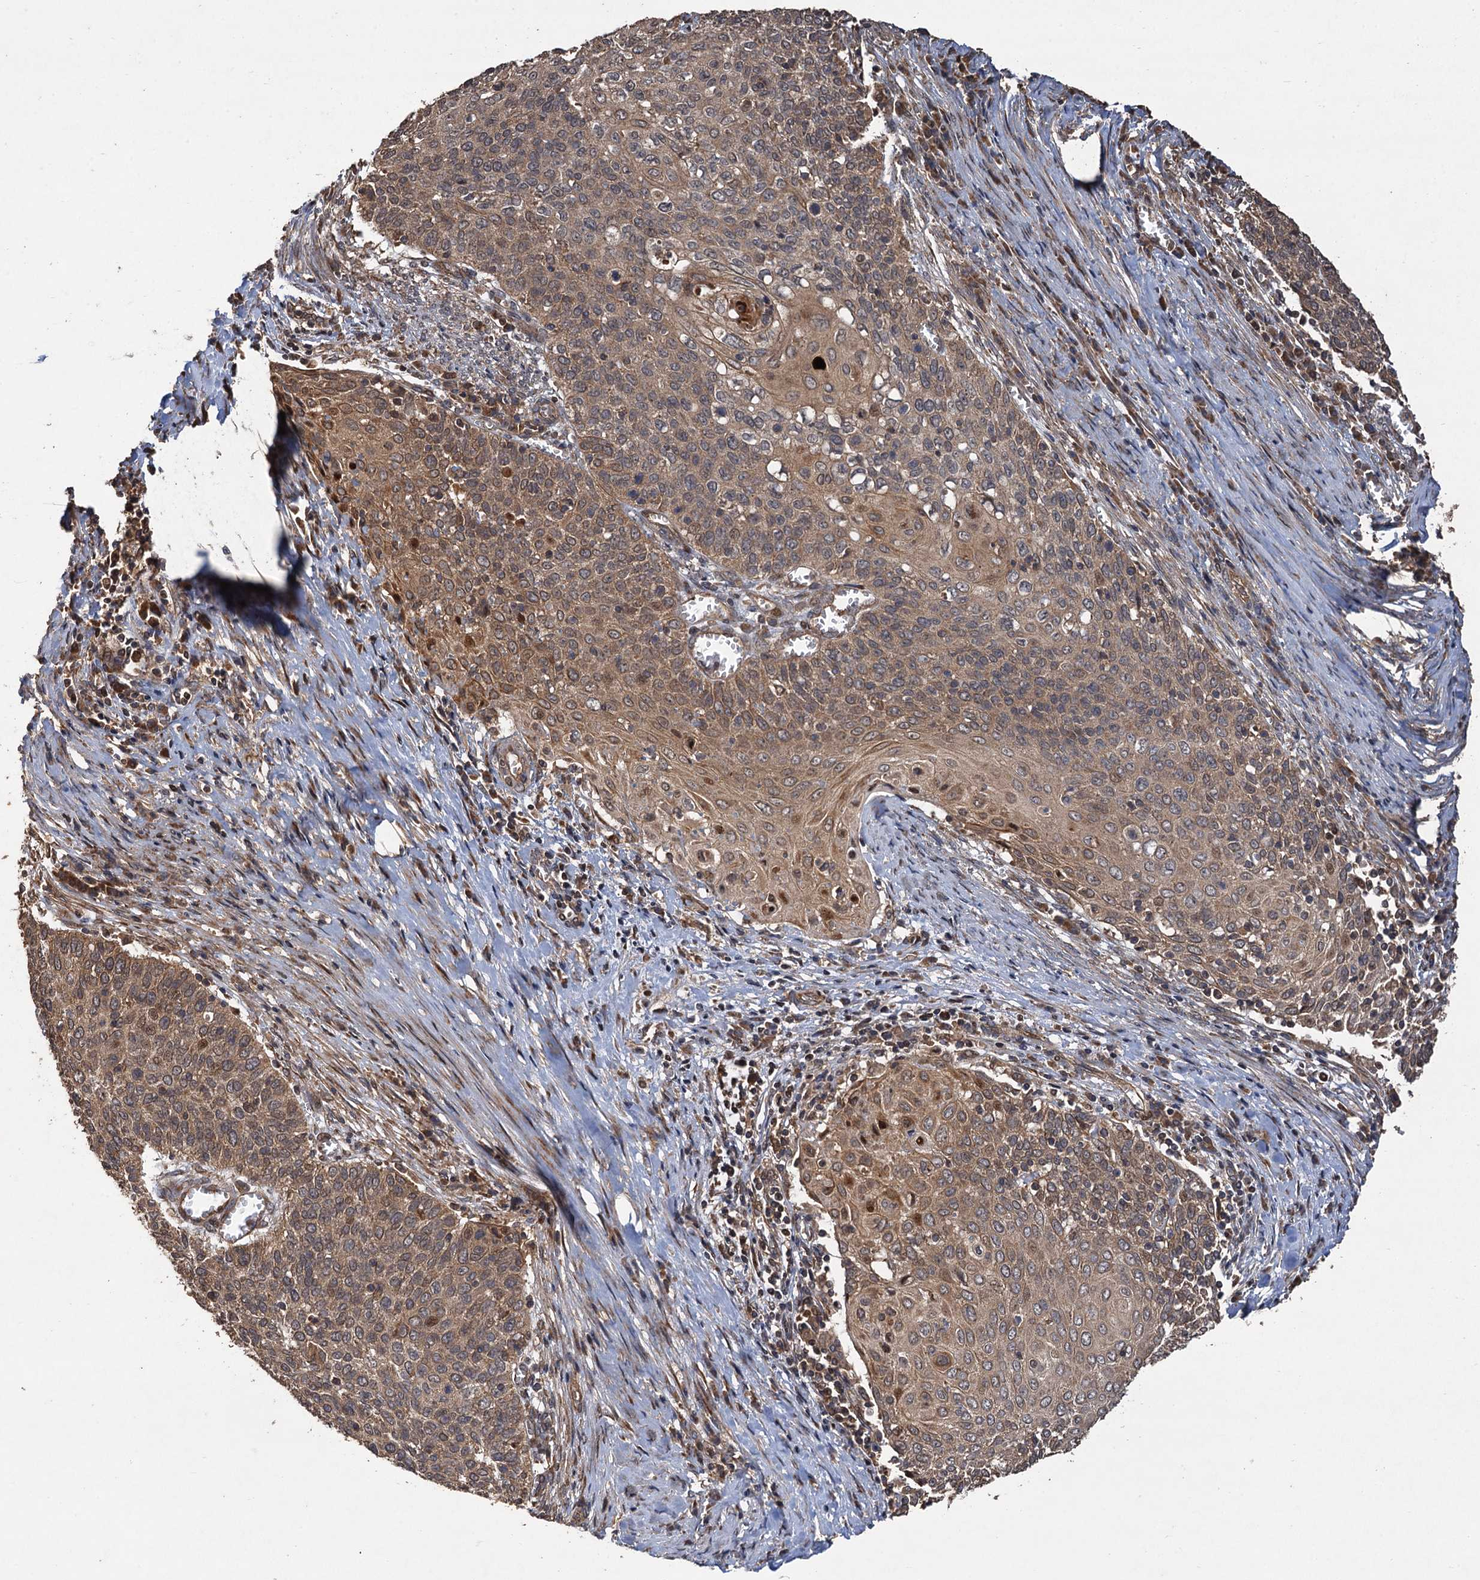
{"staining": {"intensity": "weak", "quantity": ">75%", "location": "cytoplasmic/membranous,nuclear"}, "tissue": "cervical cancer", "cell_type": "Tumor cells", "image_type": "cancer", "snomed": [{"axis": "morphology", "description": "Squamous cell carcinoma, NOS"}, {"axis": "topography", "description": "Cervix"}], "caption": "Cervical cancer (squamous cell carcinoma) stained with a brown dye demonstrates weak cytoplasmic/membranous and nuclear positive staining in approximately >75% of tumor cells.", "gene": "TMEM39B", "patient": {"sex": "female", "age": 39}}